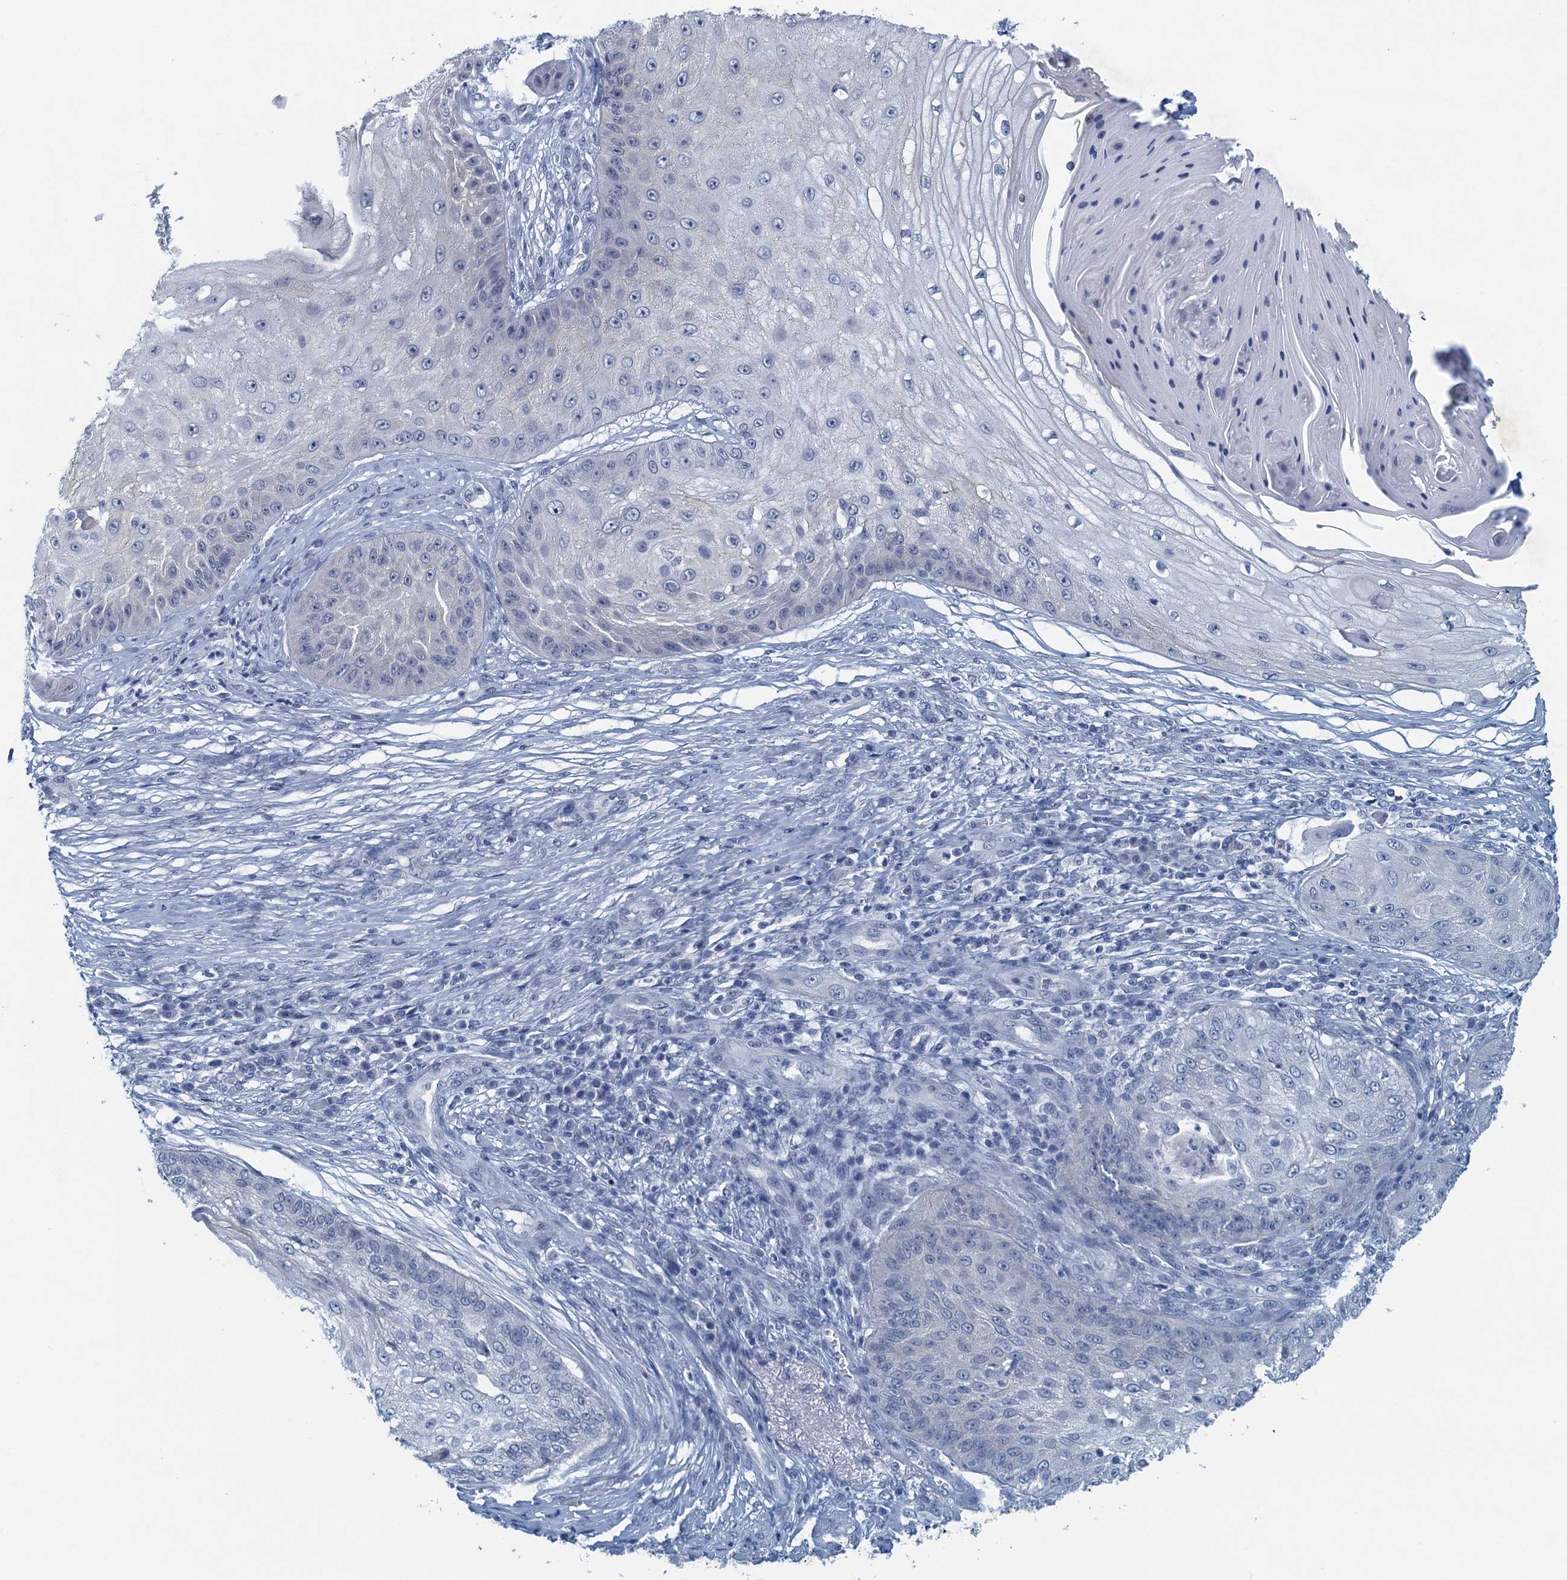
{"staining": {"intensity": "negative", "quantity": "none", "location": "none"}, "tissue": "skin cancer", "cell_type": "Tumor cells", "image_type": "cancer", "snomed": [{"axis": "morphology", "description": "Squamous cell carcinoma, NOS"}, {"axis": "topography", "description": "Skin"}], "caption": "Skin squamous cell carcinoma was stained to show a protein in brown. There is no significant staining in tumor cells. (DAB immunohistochemistry, high magnification).", "gene": "ENSG00000131152", "patient": {"sex": "male", "age": 70}}